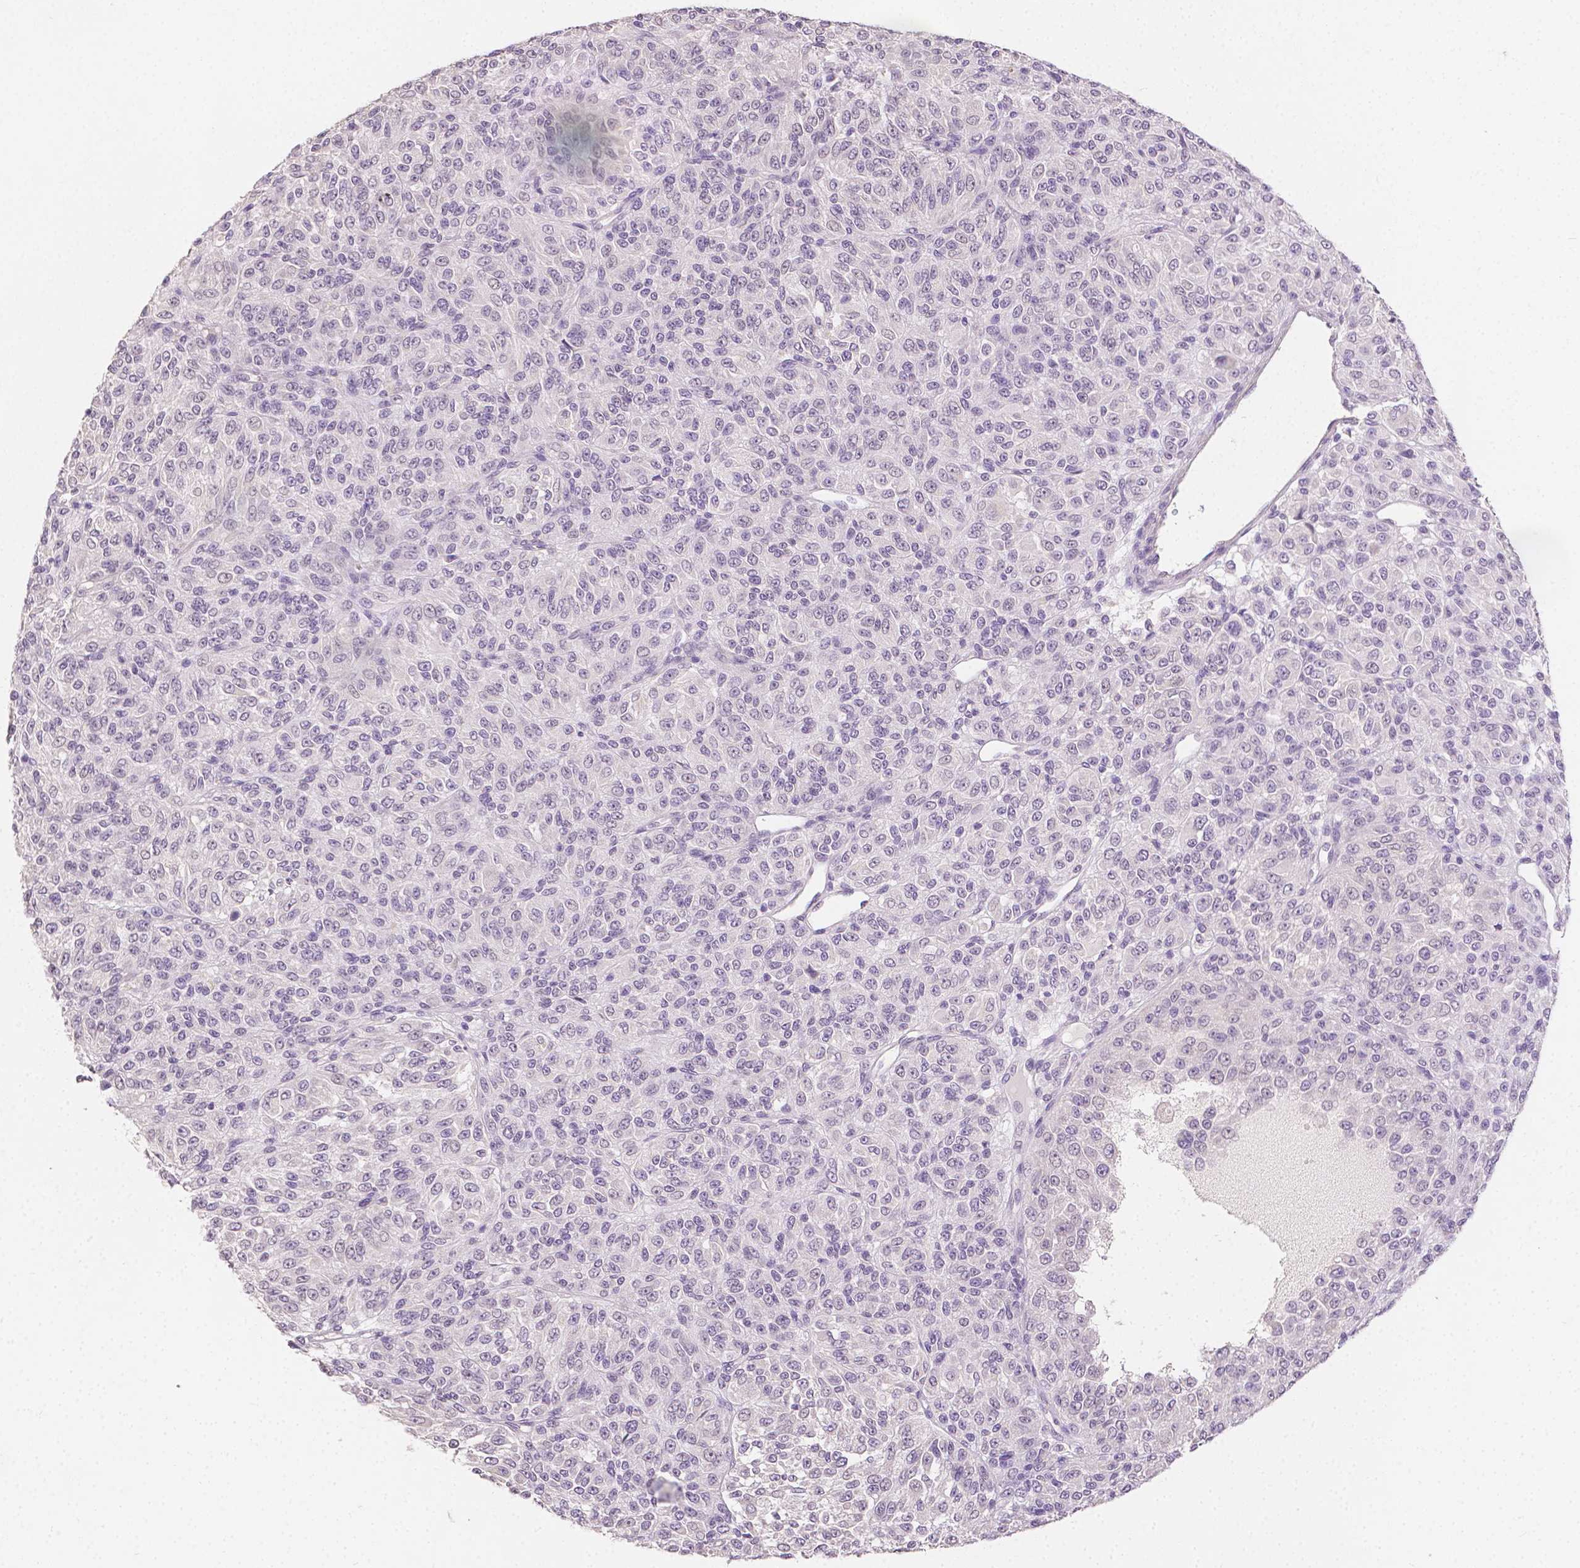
{"staining": {"intensity": "negative", "quantity": "none", "location": "none"}, "tissue": "melanoma", "cell_type": "Tumor cells", "image_type": "cancer", "snomed": [{"axis": "morphology", "description": "Malignant melanoma, Metastatic site"}, {"axis": "topography", "description": "Brain"}], "caption": "Melanoma was stained to show a protein in brown. There is no significant staining in tumor cells.", "gene": "TGM1", "patient": {"sex": "female", "age": 56}}